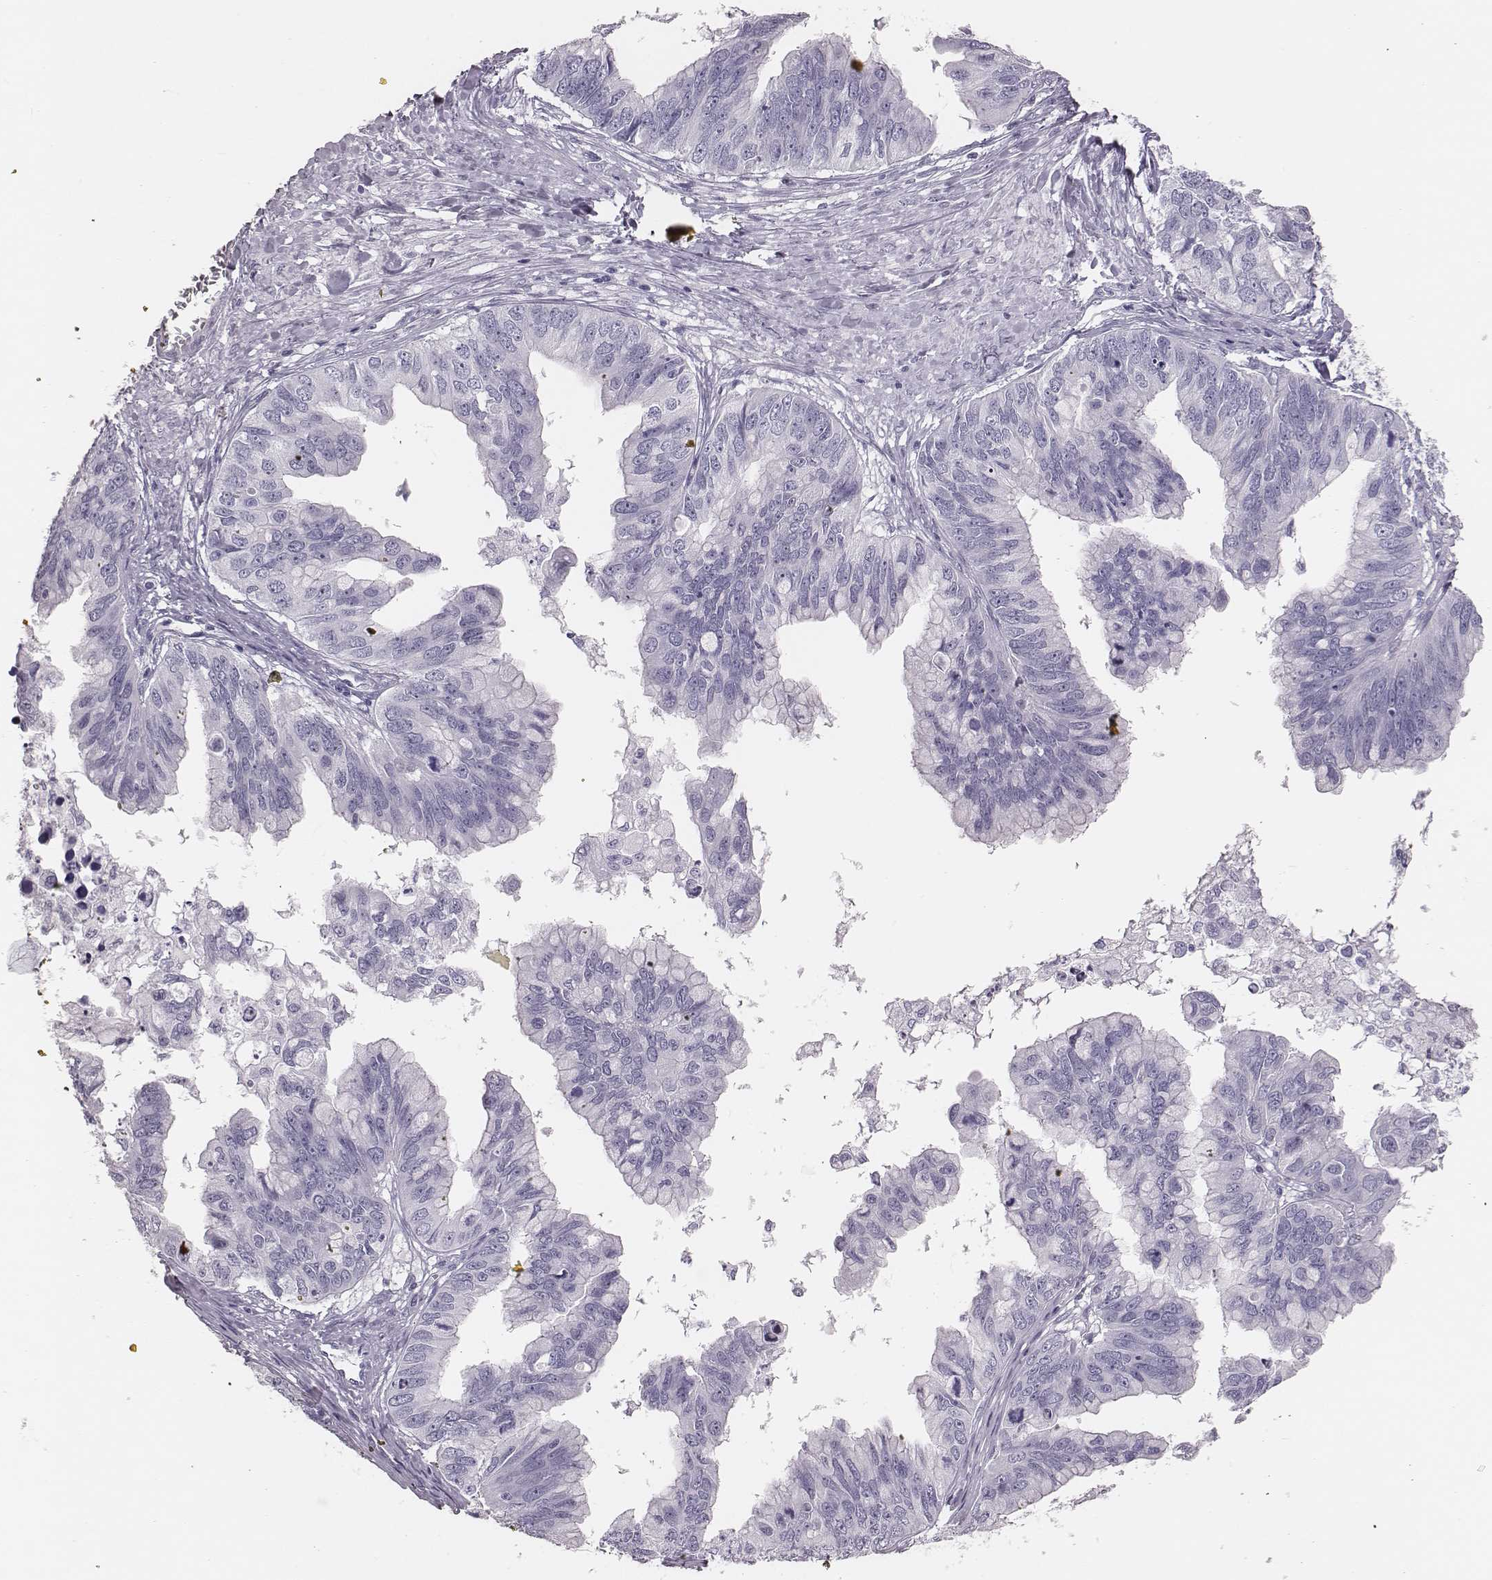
{"staining": {"intensity": "negative", "quantity": "none", "location": "none"}, "tissue": "ovarian cancer", "cell_type": "Tumor cells", "image_type": "cancer", "snomed": [{"axis": "morphology", "description": "Cystadenocarcinoma, mucinous, NOS"}, {"axis": "topography", "description": "Ovary"}], "caption": "An IHC histopathology image of ovarian cancer is shown. There is no staining in tumor cells of ovarian cancer.", "gene": "H1-6", "patient": {"sex": "female", "age": 76}}